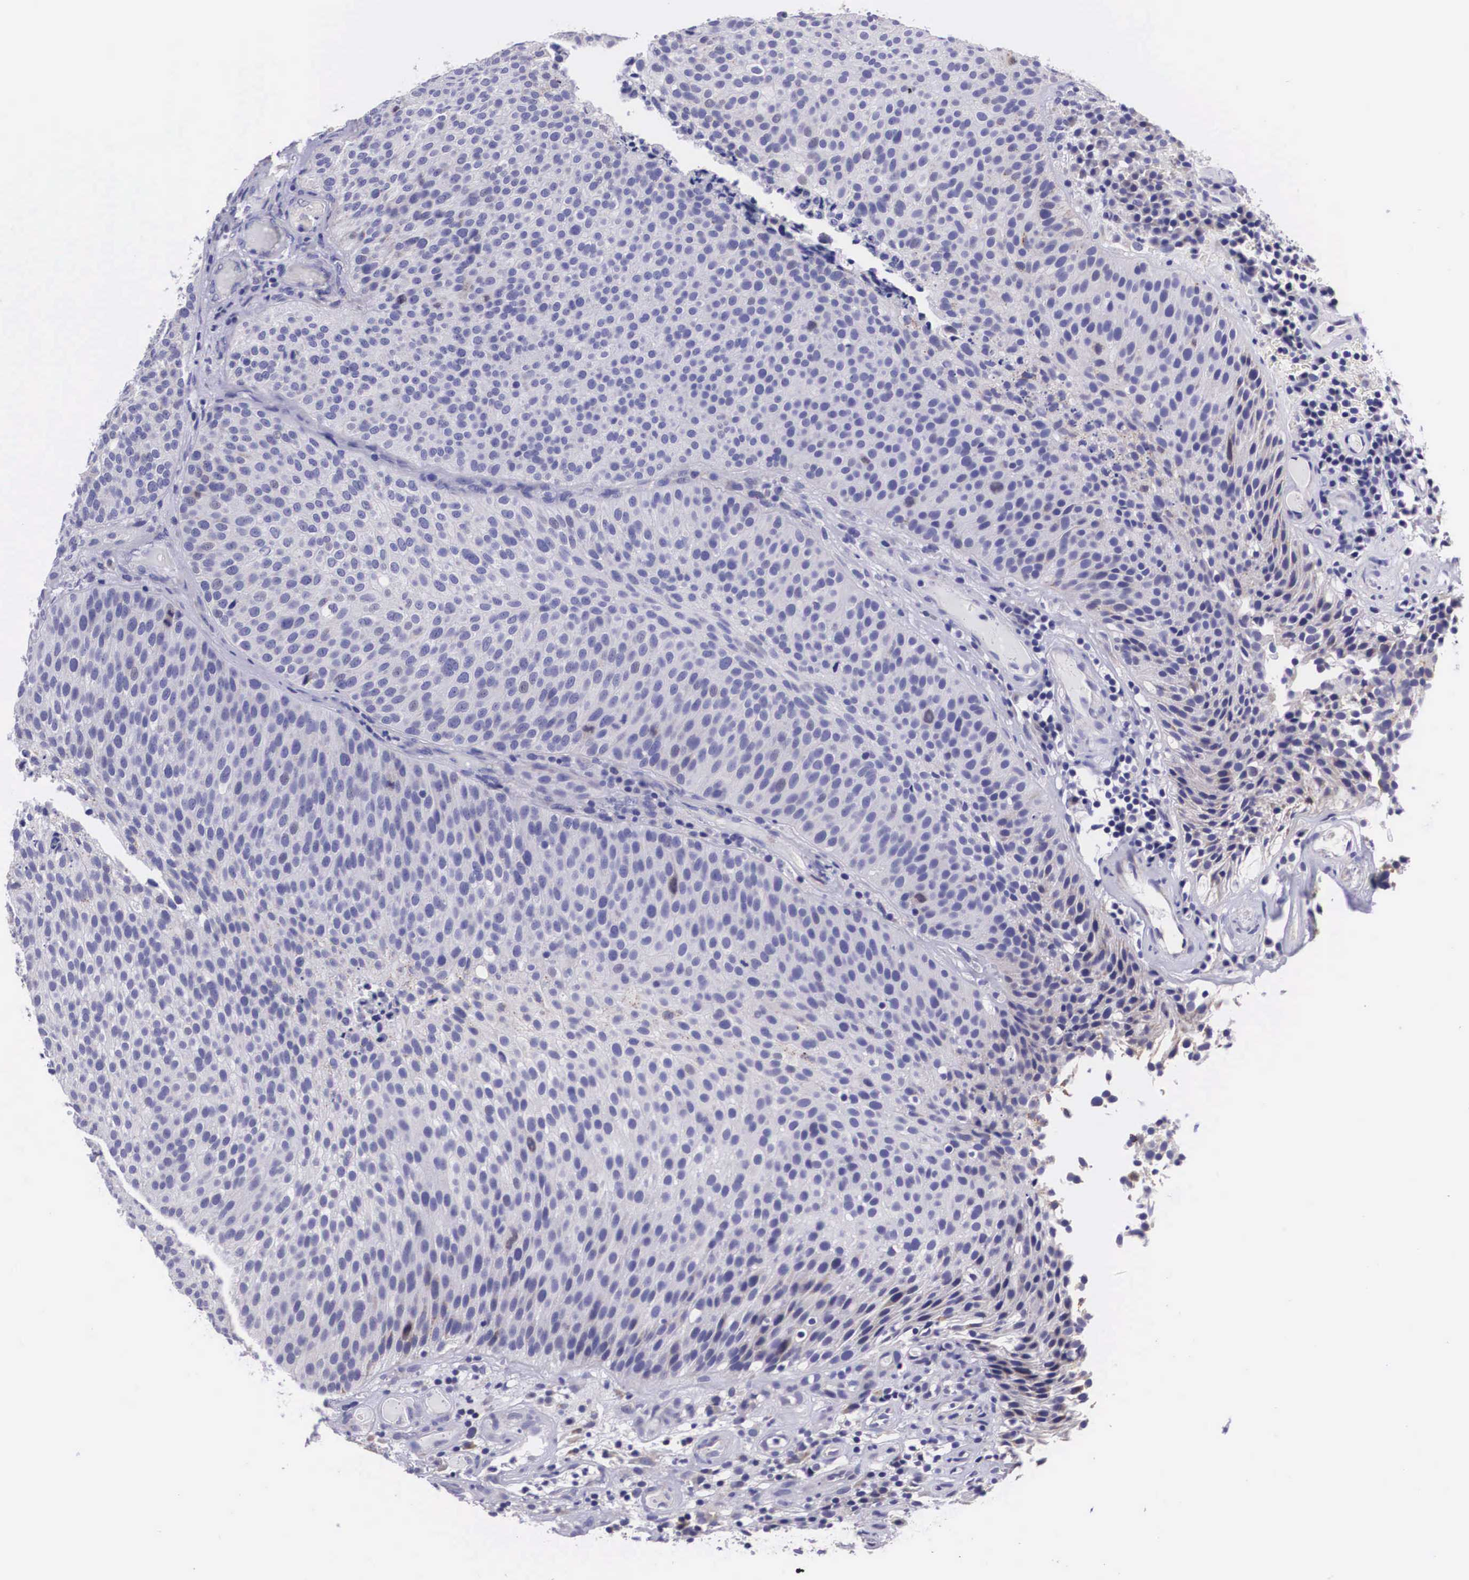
{"staining": {"intensity": "negative", "quantity": "none", "location": "none"}, "tissue": "urothelial cancer", "cell_type": "Tumor cells", "image_type": "cancer", "snomed": [{"axis": "morphology", "description": "Urothelial carcinoma, Low grade"}, {"axis": "topography", "description": "Urinary bladder"}], "caption": "Urothelial carcinoma (low-grade) stained for a protein using immunohistochemistry displays no staining tumor cells.", "gene": "ARG2", "patient": {"sex": "male", "age": 85}}